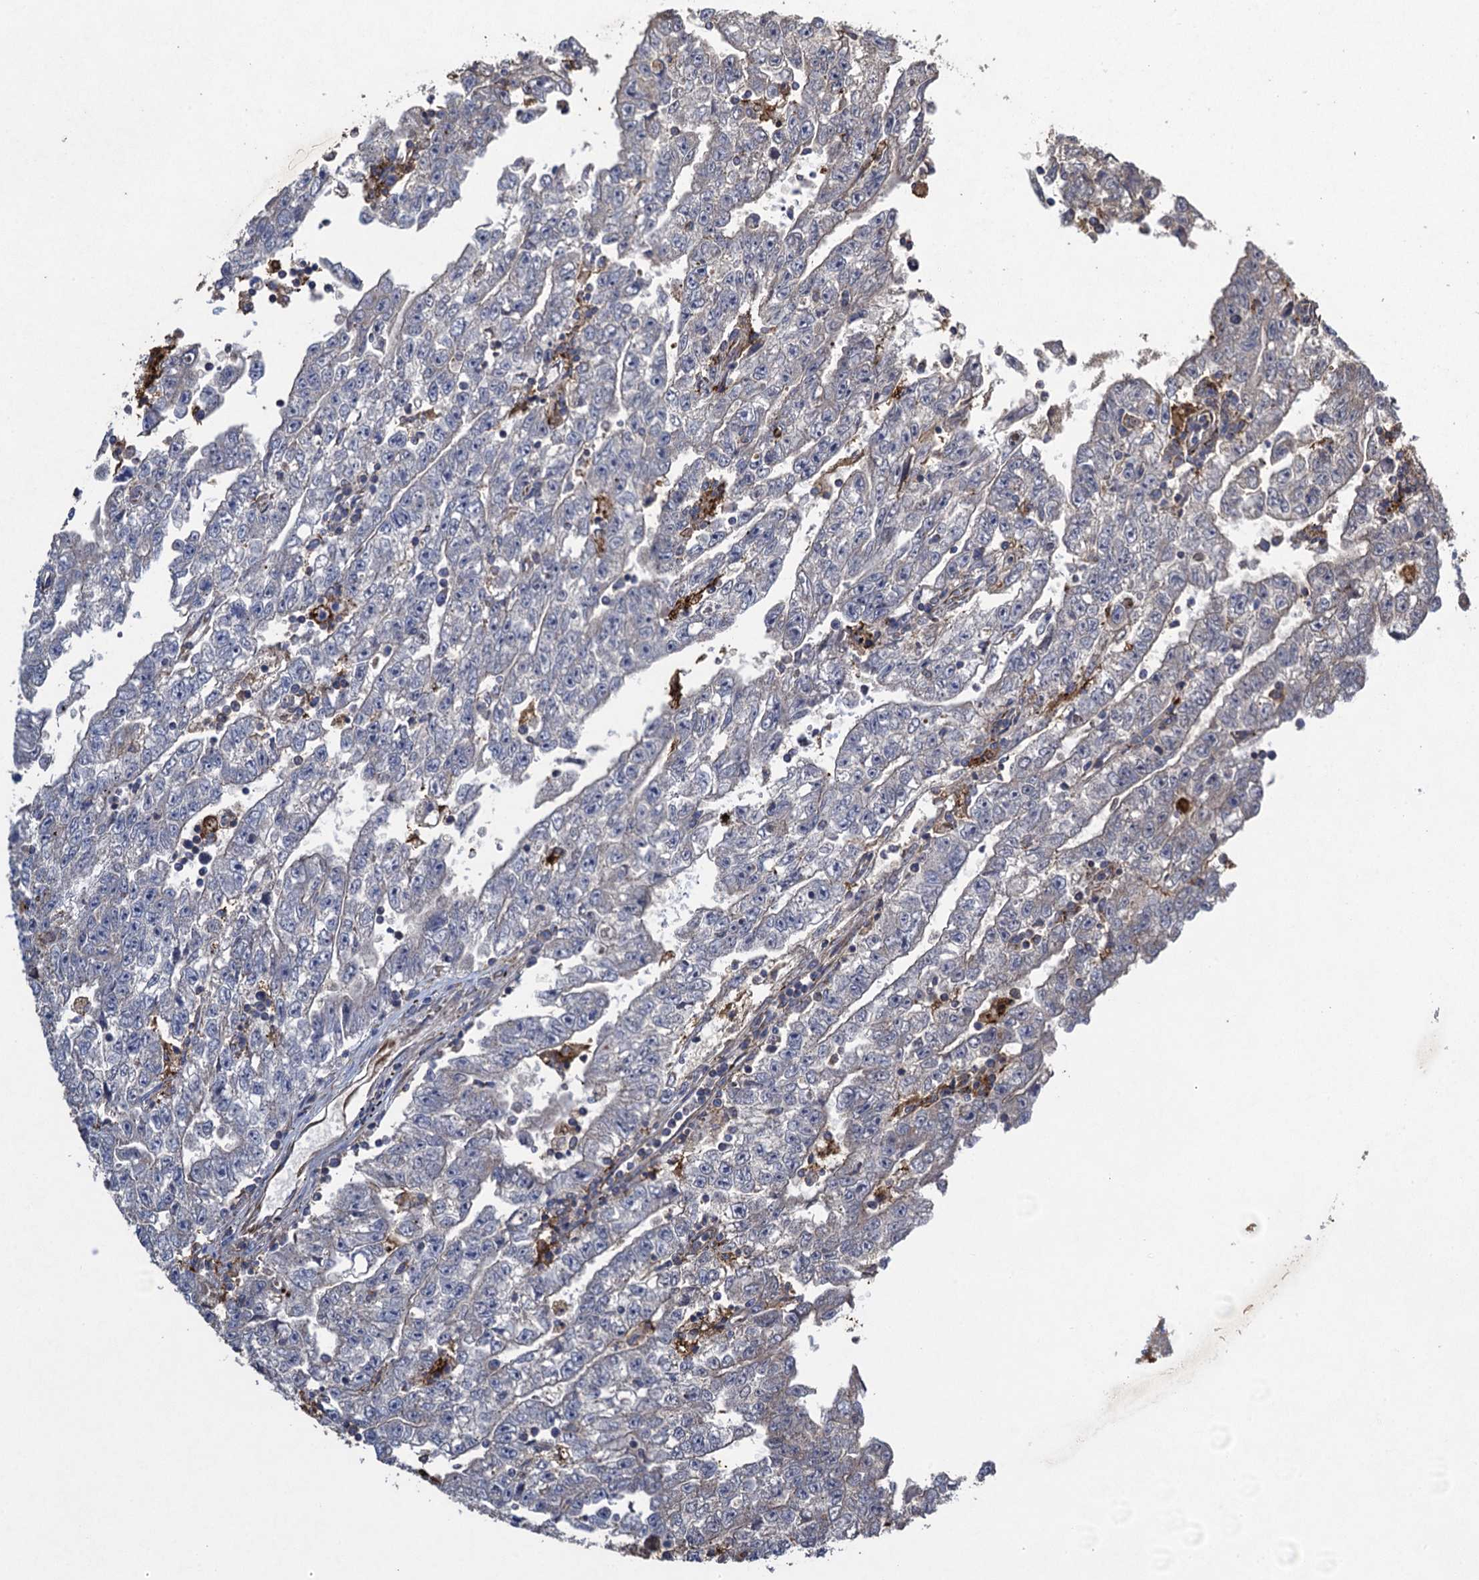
{"staining": {"intensity": "negative", "quantity": "none", "location": "none"}, "tissue": "testis cancer", "cell_type": "Tumor cells", "image_type": "cancer", "snomed": [{"axis": "morphology", "description": "Carcinoma, Embryonal, NOS"}, {"axis": "topography", "description": "Testis"}], "caption": "DAB immunohistochemical staining of human testis cancer shows no significant expression in tumor cells. The staining was performed using DAB to visualize the protein expression in brown, while the nuclei were stained in blue with hematoxylin (Magnification: 20x).", "gene": "TXNDC11", "patient": {"sex": "male", "age": 25}}